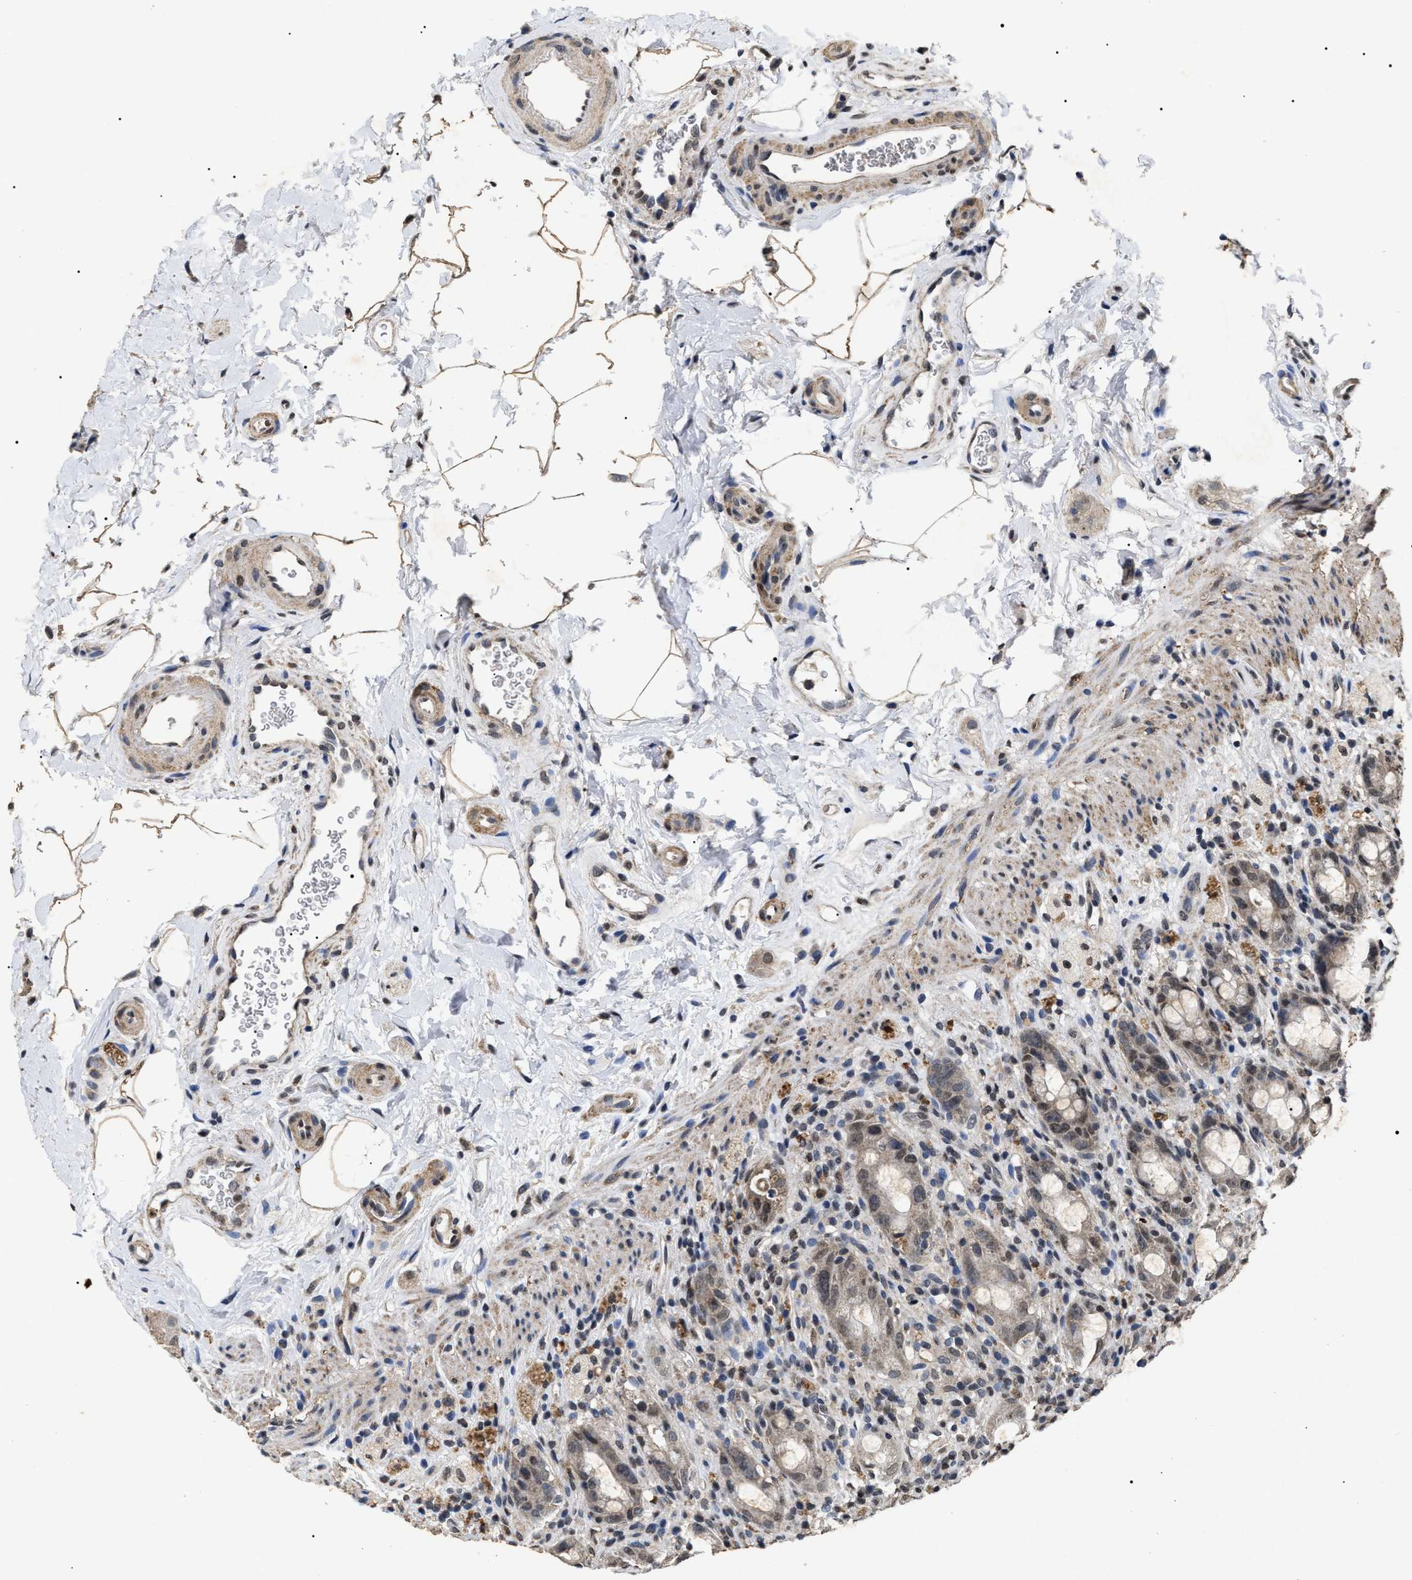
{"staining": {"intensity": "weak", "quantity": "25%-75%", "location": "cytoplasmic/membranous,nuclear"}, "tissue": "rectum", "cell_type": "Glandular cells", "image_type": "normal", "snomed": [{"axis": "morphology", "description": "Normal tissue, NOS"}, {"axis": "topography", "description": "Rectum"}], "caption": "Protein expression by immunohistochemistry displays weak cytoplasmic/membranous,nuclear expression in approximately 25%-75% of glandular cells in benign rectum.", "gene": "ANP32E", "patient": {"sex": "male", "age": 44}}